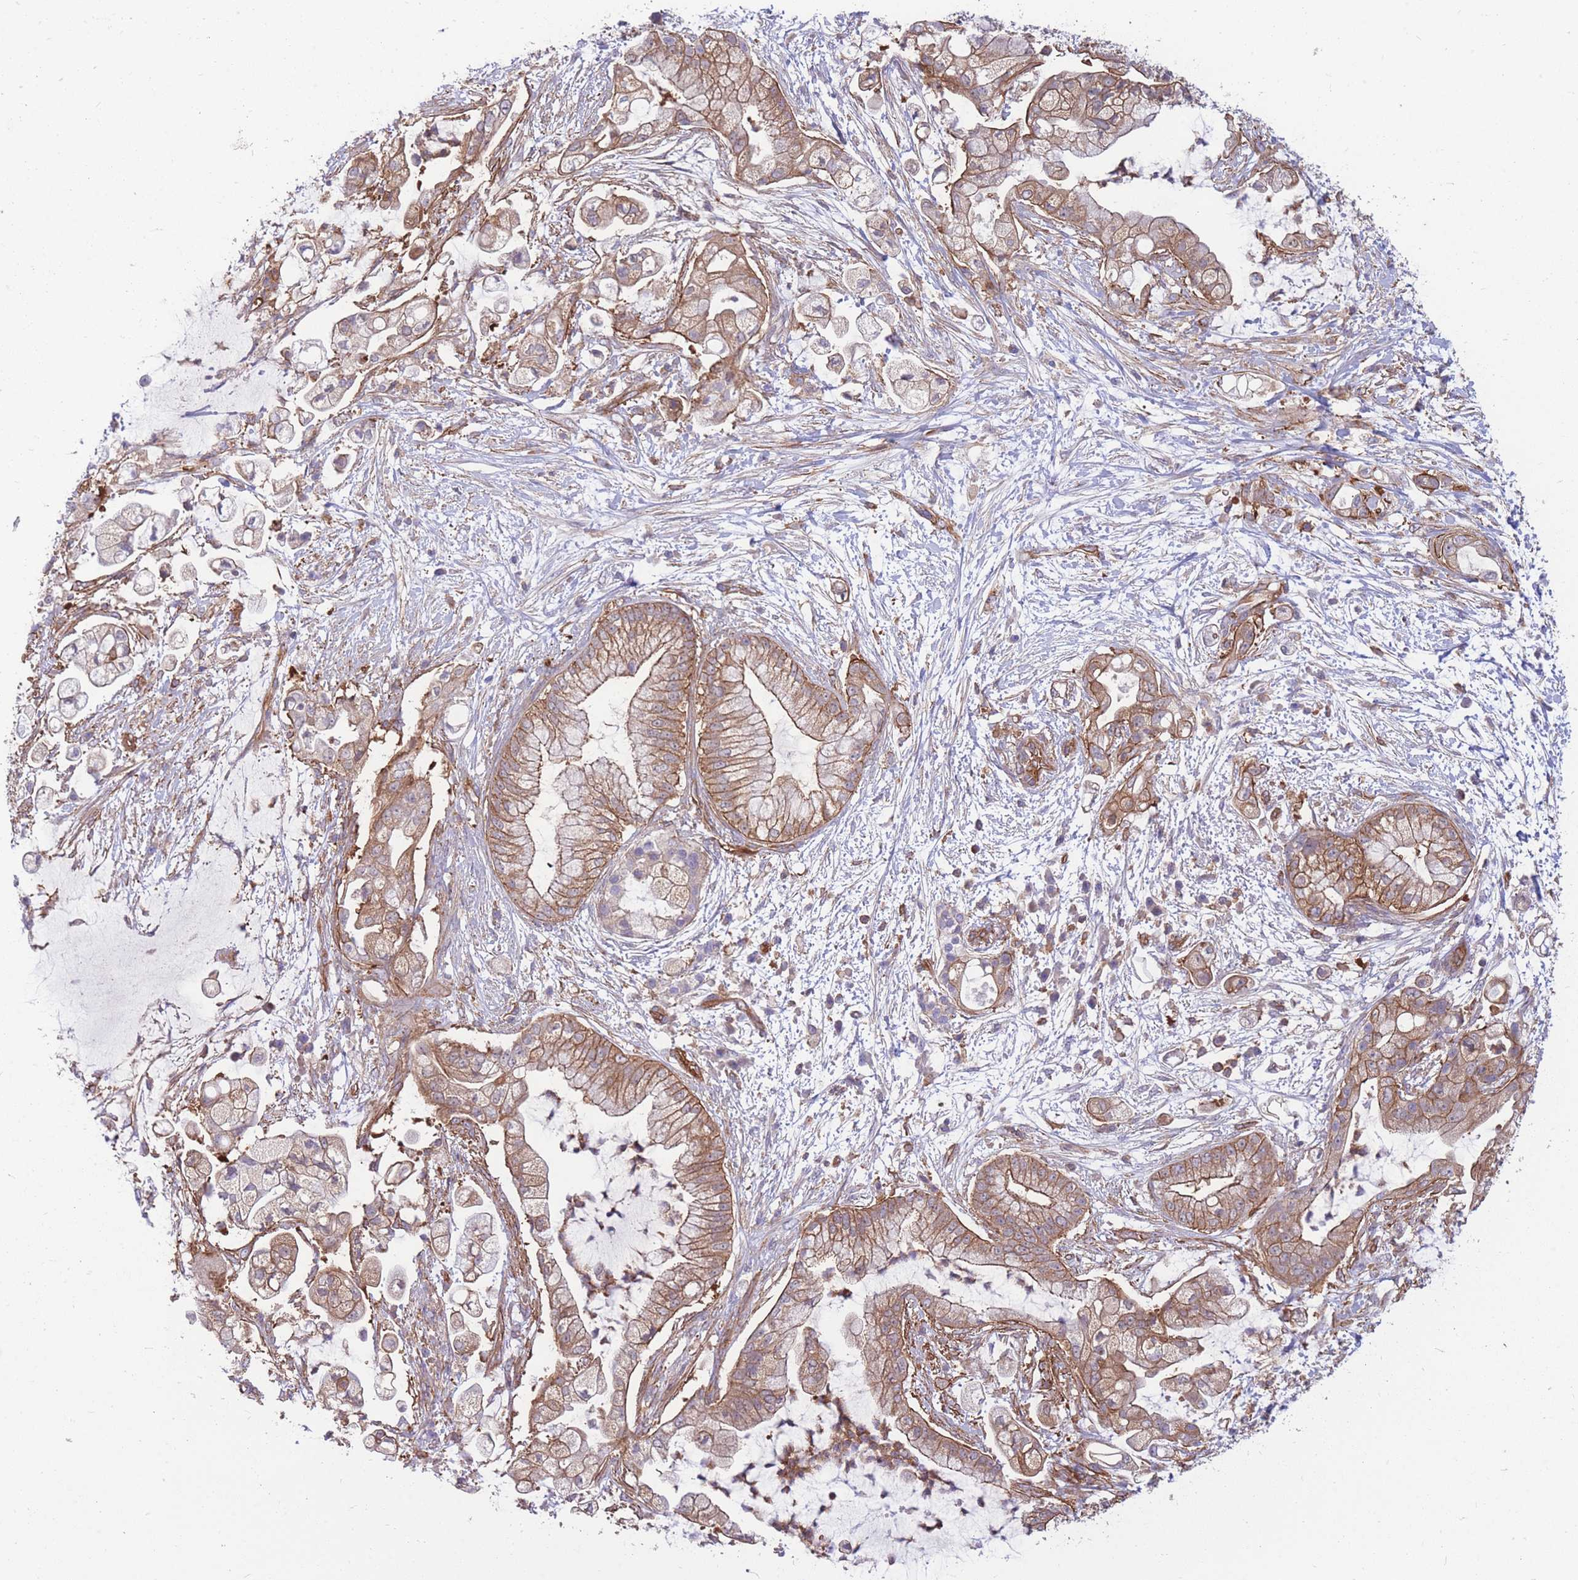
{"staining": {"intensity": "moderate", "quantity": ">75%", "location": "cytoplasmic/membranous"}, "tissue": "pancreatic cancer", "cell_type": "Tumor cells", "image_type": "cancer", "snomed": [{"axis": "morphology", "description": "Adenocarcinoma, NOS"}, {"axis": "topography", "description": "Pancreas"}], "caption": "Pancreatic cancer stained for a protein demonstrates moderate cytoplasmic/membranous positivity in tumor cells.", "gene": "GGA1", "patient": {"sex": "female", "age": 69}}